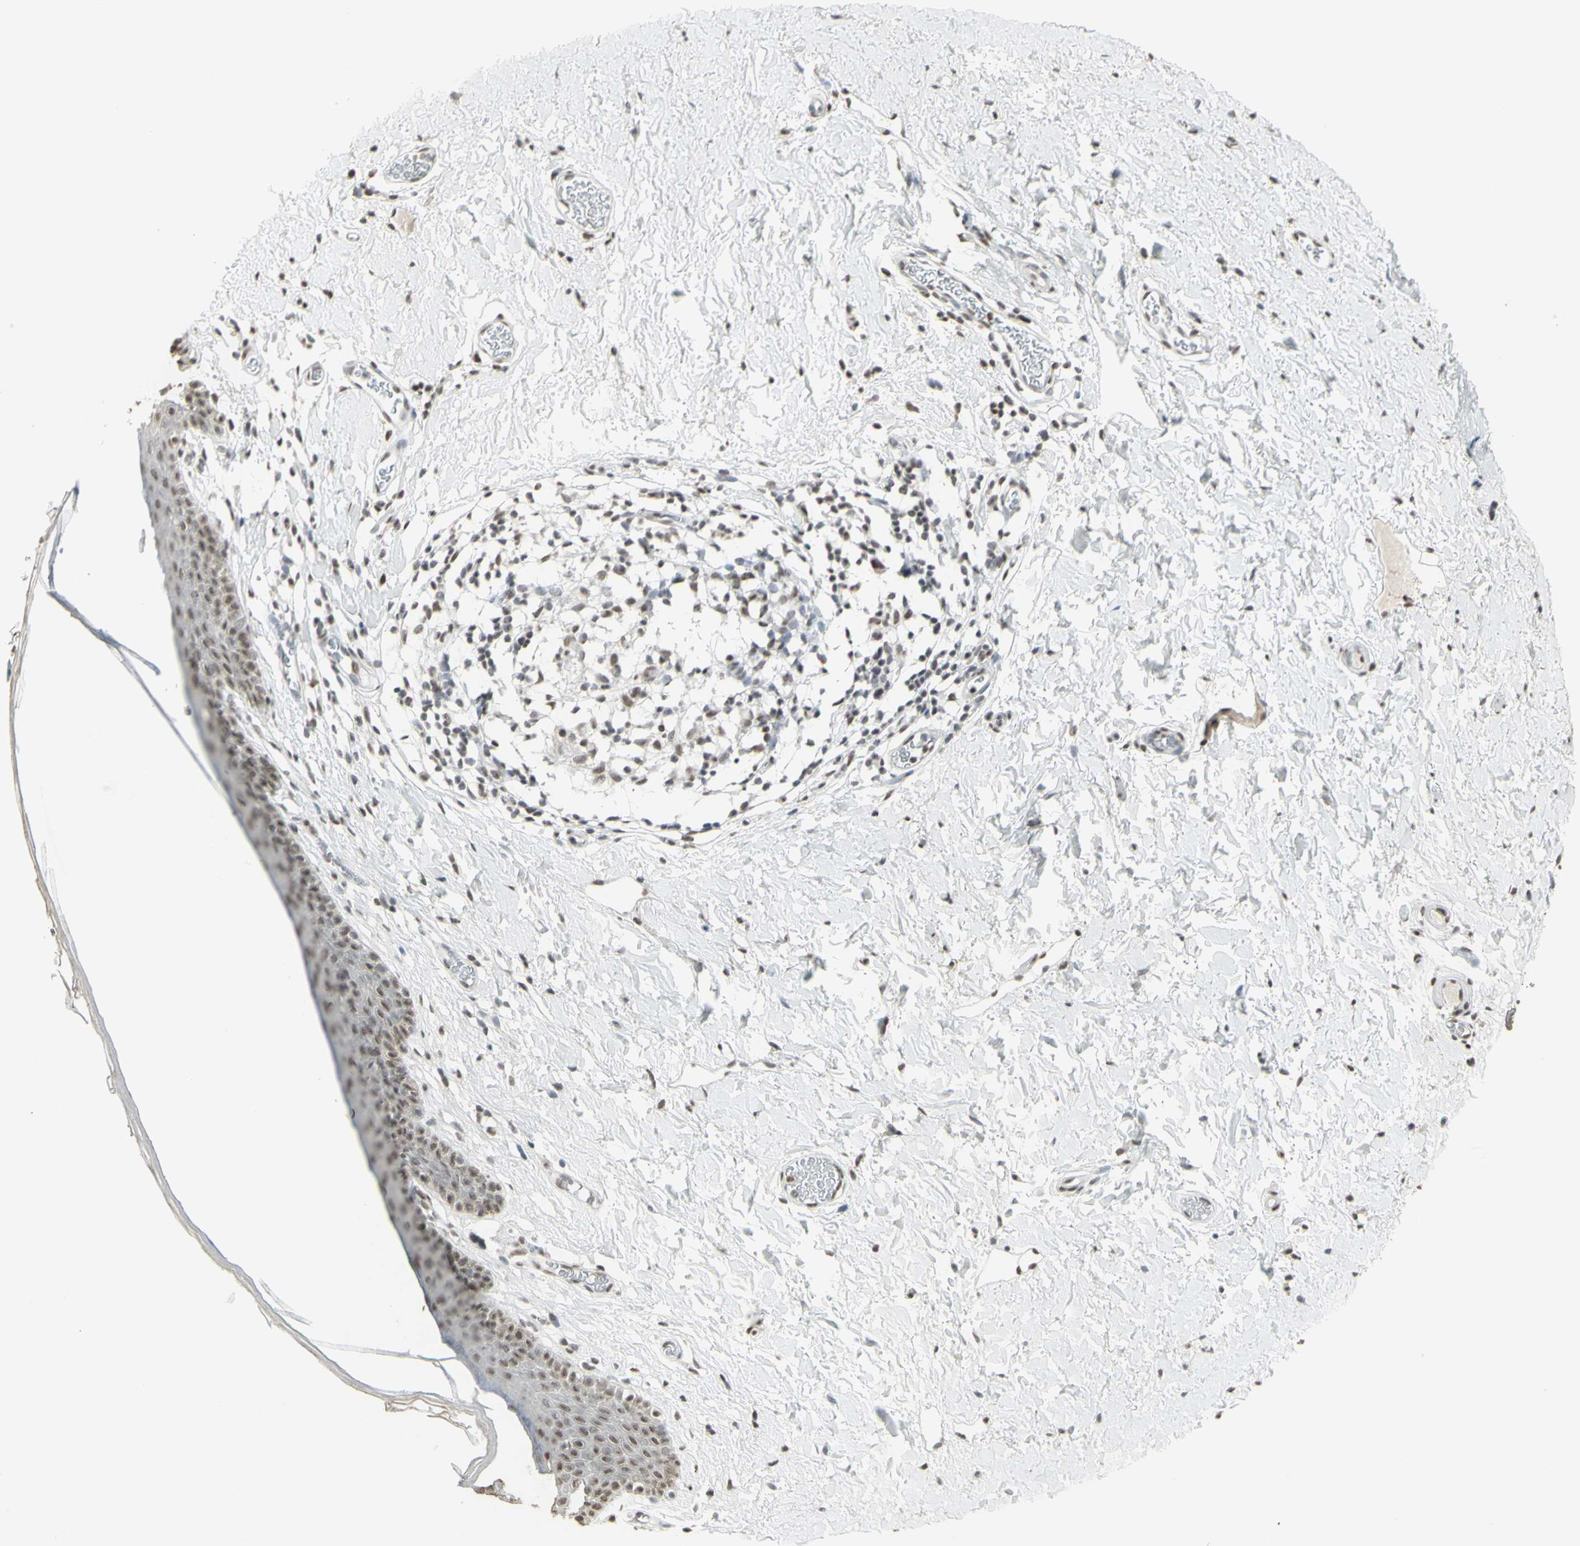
{"staining": {"intensity": "moderate", "quantity": ">75%", "location": "nuclear"}, "tissue": "skin", "cell_type": "Epidermal cells", "image_type": "normal", "snomed": [{"axis": "morphology", "description": "Normal tissue, NOS"}, {"axis": "topography", "description": "Adipose tissue"}, {"axis": "topography", "description": "Vascular tissue"}, {"axis": "topography", "description": "Anal"}, {"axis": "topography", "description": "Peripheral nerve tissue"}], "caption": "The photomicrograph reveals immunohistochemical staining of unremarkable skin. There is moderate nuclear staining is appreciated in about >75% of epidermal cells. (DAB (3,3'-diaminobenzidine) IHC with brightfield microscopy, high magnification).", "gene": "TRIM28", "patient": {"sex": "female", "age": 54}}